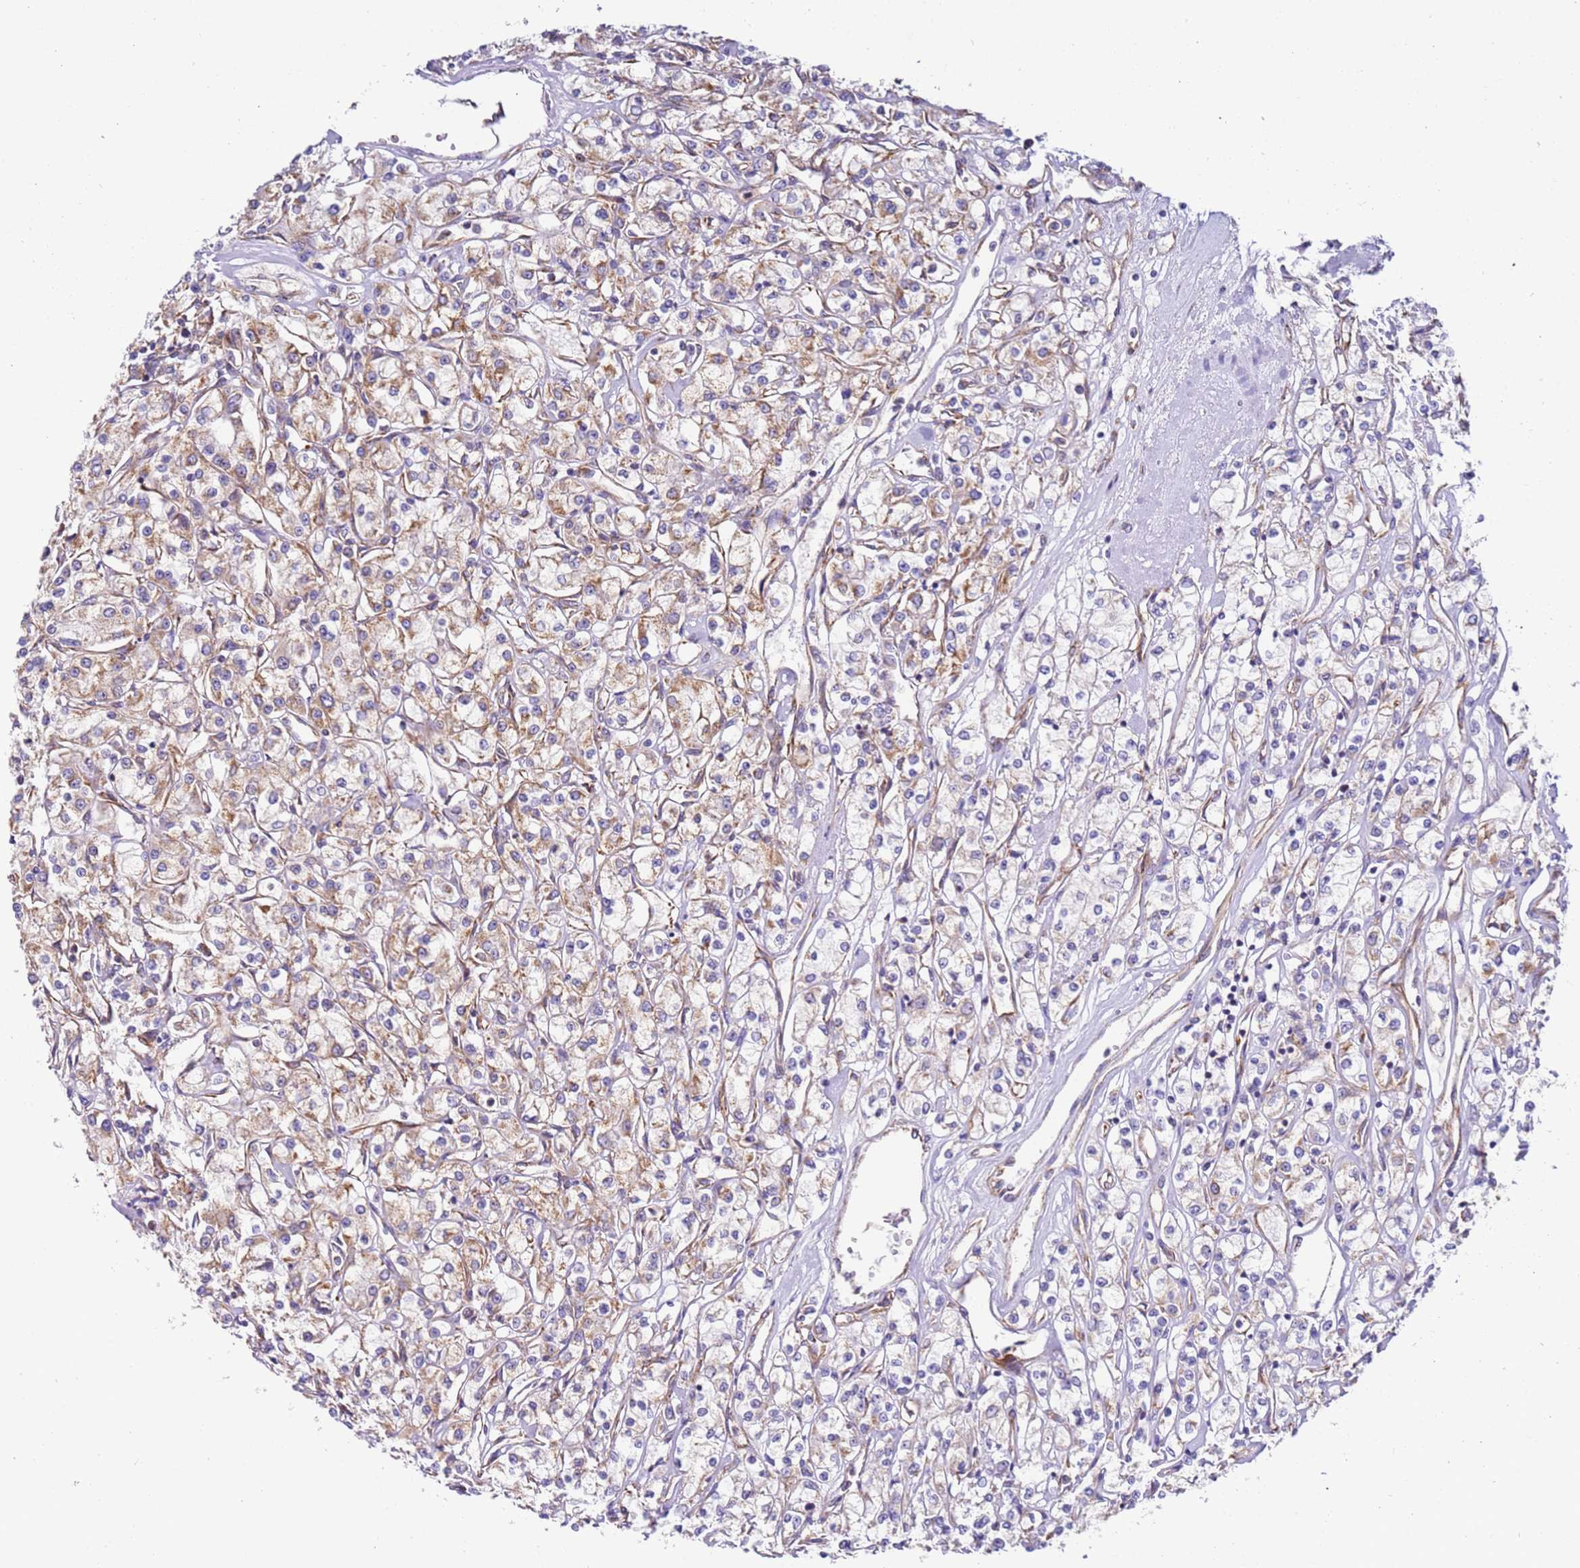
{"staining": {"intensity": "weak", "quantity": "<25%", "location": "cytoplasmic/membranous"}, "tissue": "renal cancer", "cell_type": "Tumor cells", "image_type": "cancer", "snomed": [{"axis": "morphology", "description": "Adenocarcinoma, NOS"}, {"axis": "topography", "description": "Kidney"}], "caption": "Adenocarcinoma (renal) was stained to show a protein in brown. There is no significant staining in tumor cells.", "gene": "MRPL20", "patient": {"sex": "female", "age": 59}}